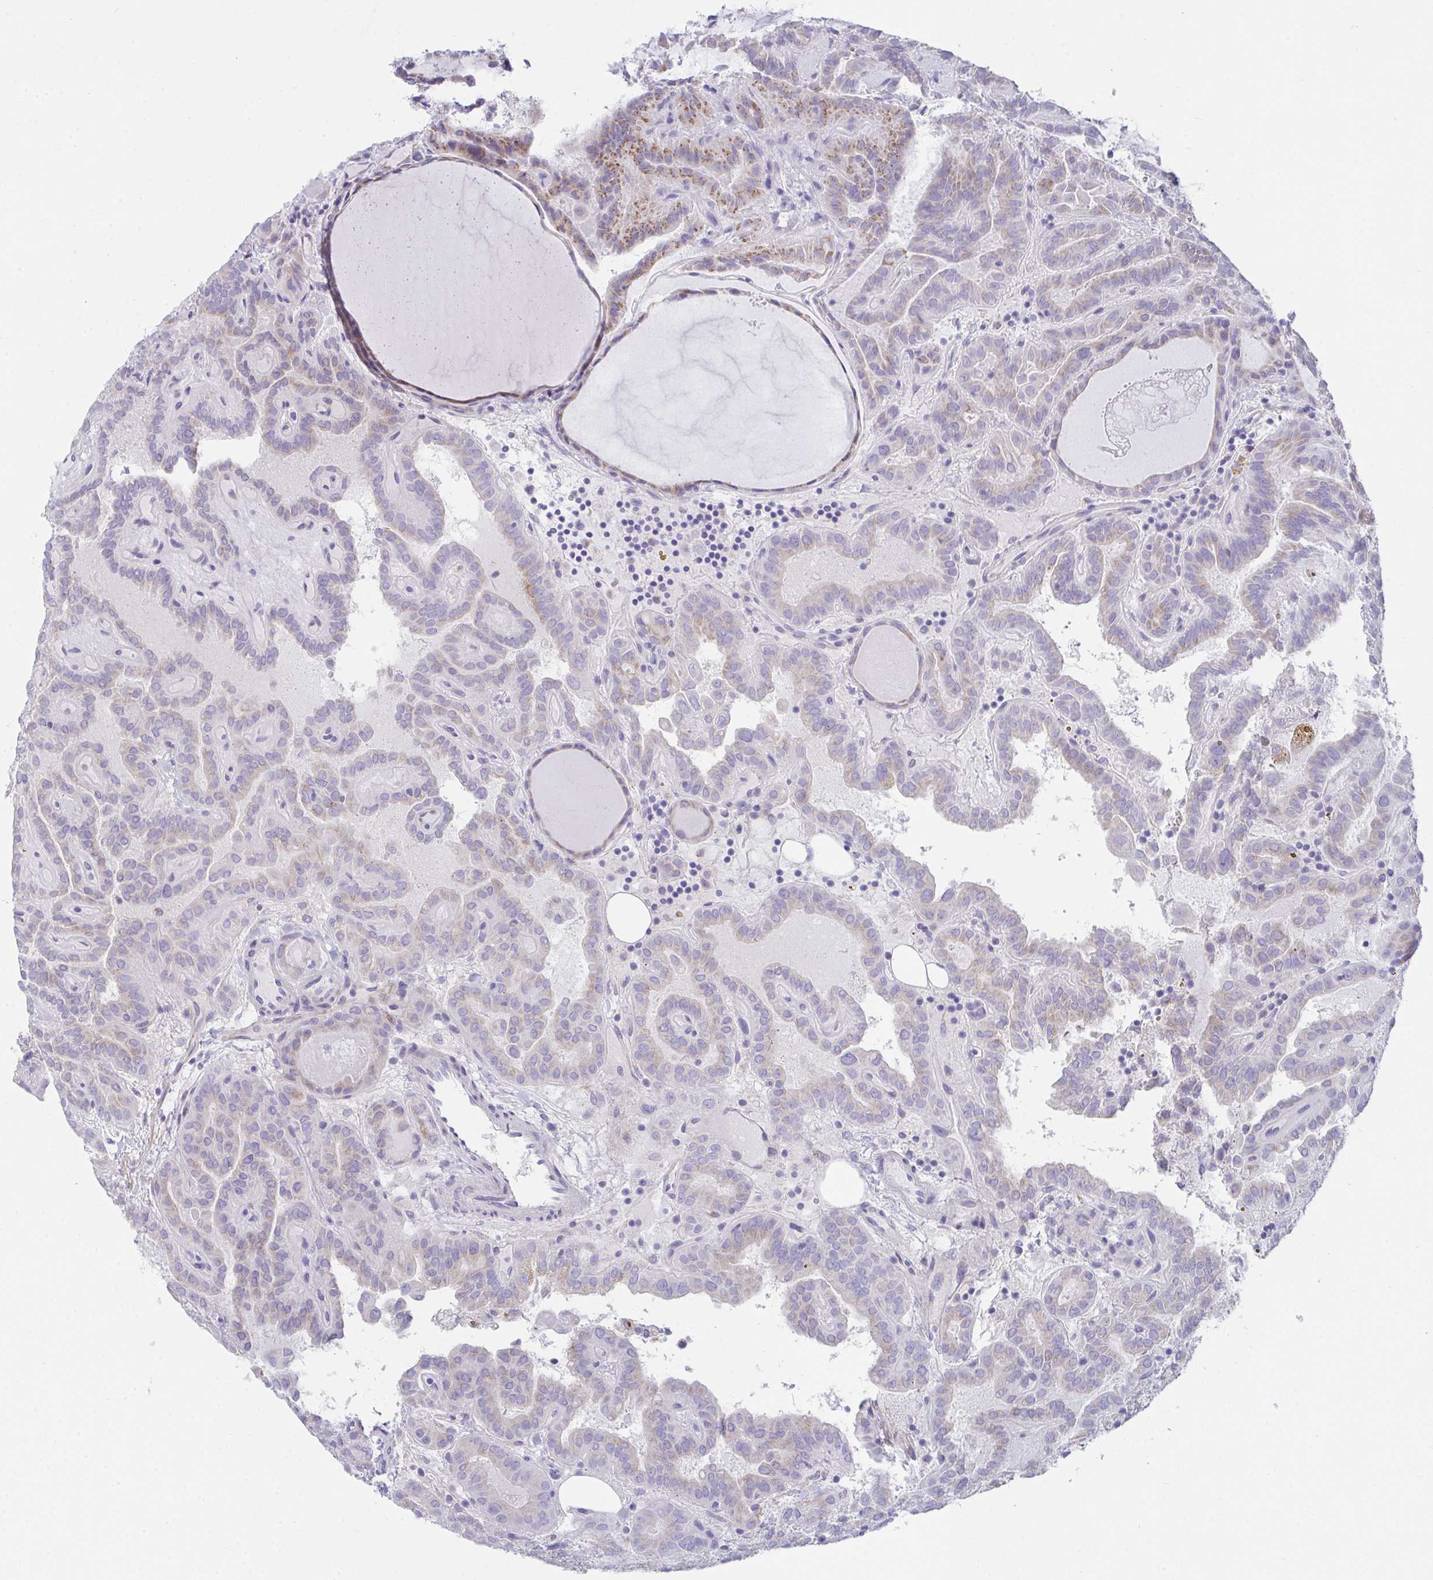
{"staining": {"intensity": "moderate", "quantity": "<25%", "location": "cytoplasmic/membranous"}, "tissue": "thyroid cancer", "cell_type": "Tumor cells", "image_type": "cancer", "snomed": [{"axis": "morphology", "description": "Papillary adenocarcinoma, NOS"}, {"axis": "topography", "description": "Thyroid gland"}], "caption": "Approximately <25% of tumor cells in thyroid cancer (papillary adenocarcinoma) display moderate cytoplasmic/membranous protein staining as visualized by brown immunohistochemical staining.", "gene": "MIA3", "patient": {"sex": "female", "age": 46}}